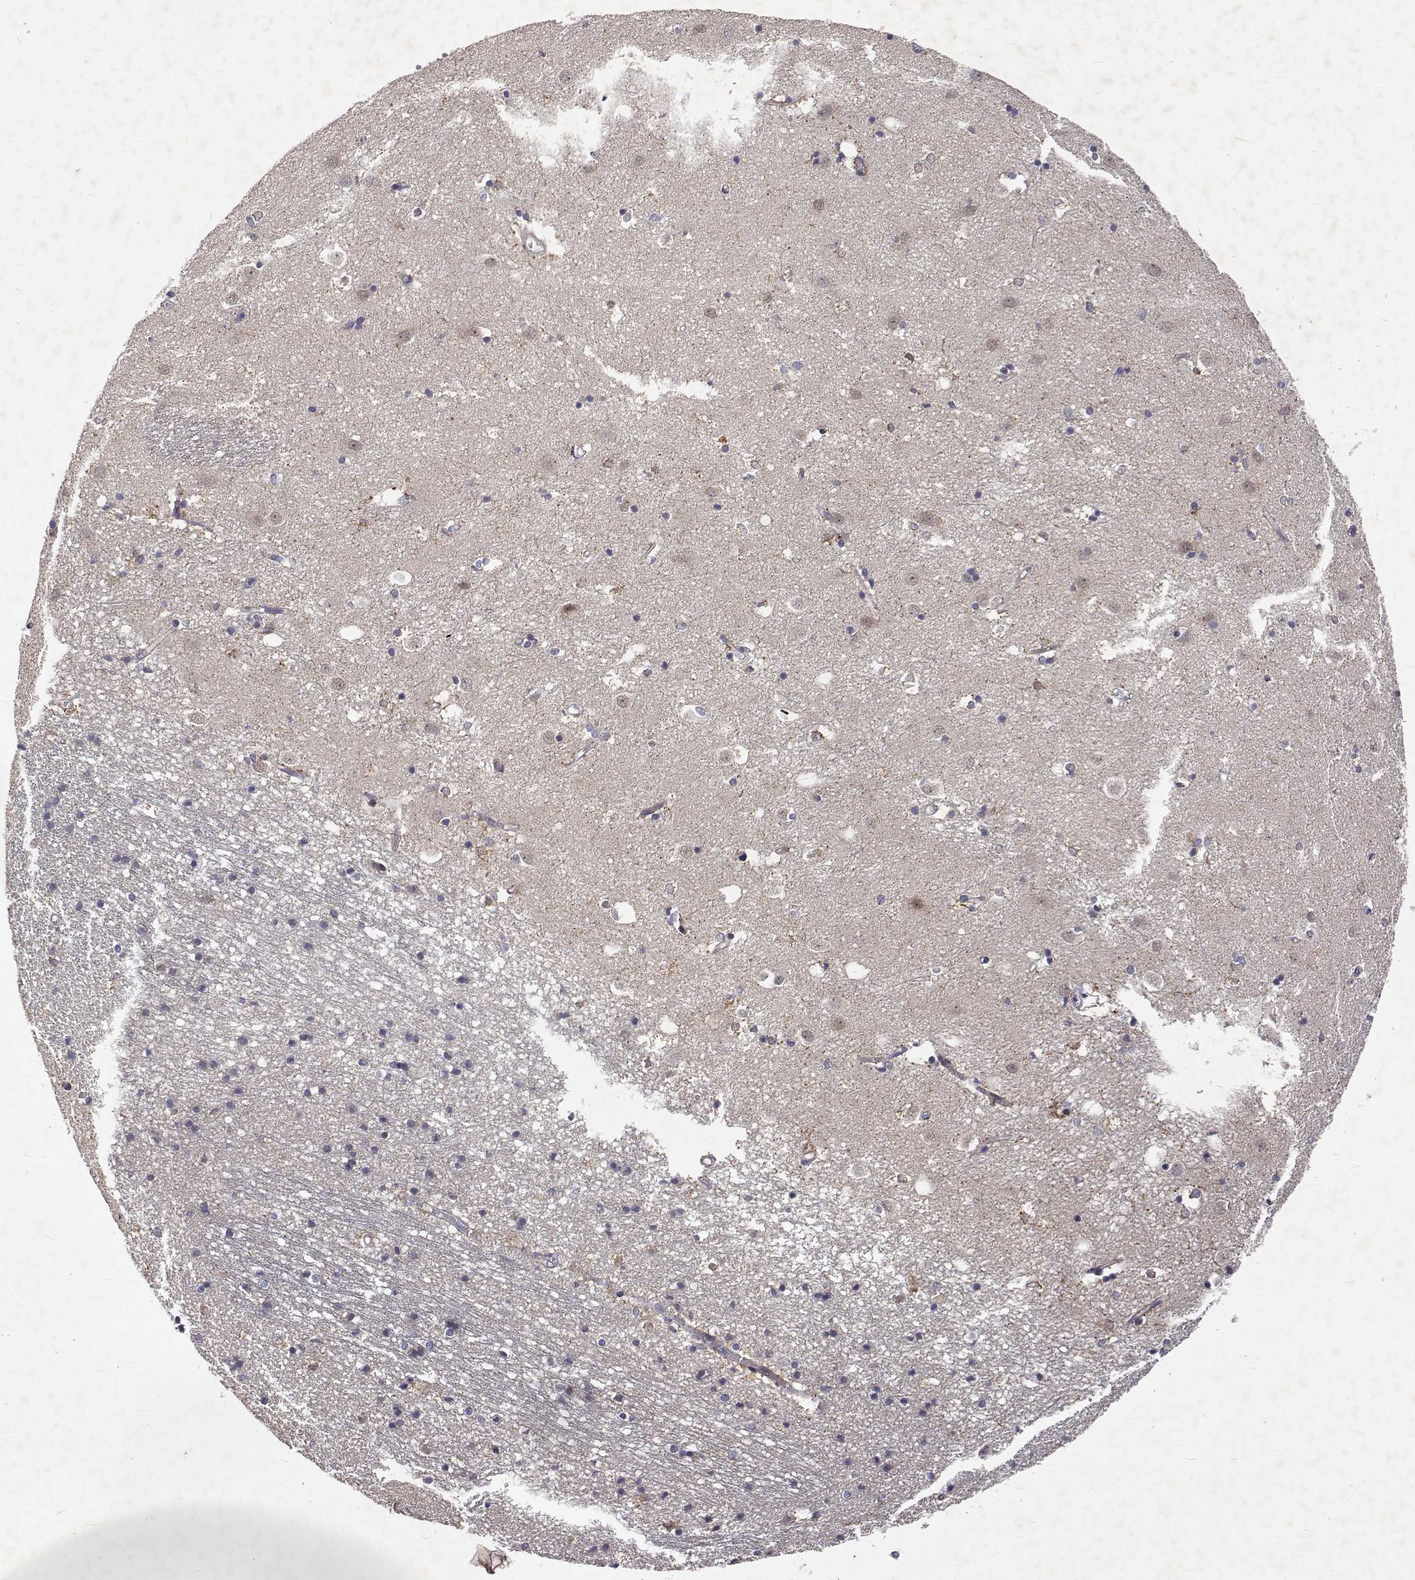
{"staining": {"intensity": "negative", "quantity": "none", "location": "none"}, "tissue": "caudate", "cell_type": "Glial cells", "image_type": "normal", "snomed": [{"axis": "morphology", "description": "Normal tissue, NOS"}, {"axis": "topography", "description": "Lateral ventricle wall"}], "caption": "This is a photomicrograph of immunohistochemistry staining of unremarkable caudate, which shows no staining in glial cells. (Immunohistochemistry (ihc), brightfield microscopy, high magnification).", "gene": "ALKBH8", "patient": {"sex": "male", "age": 54}}